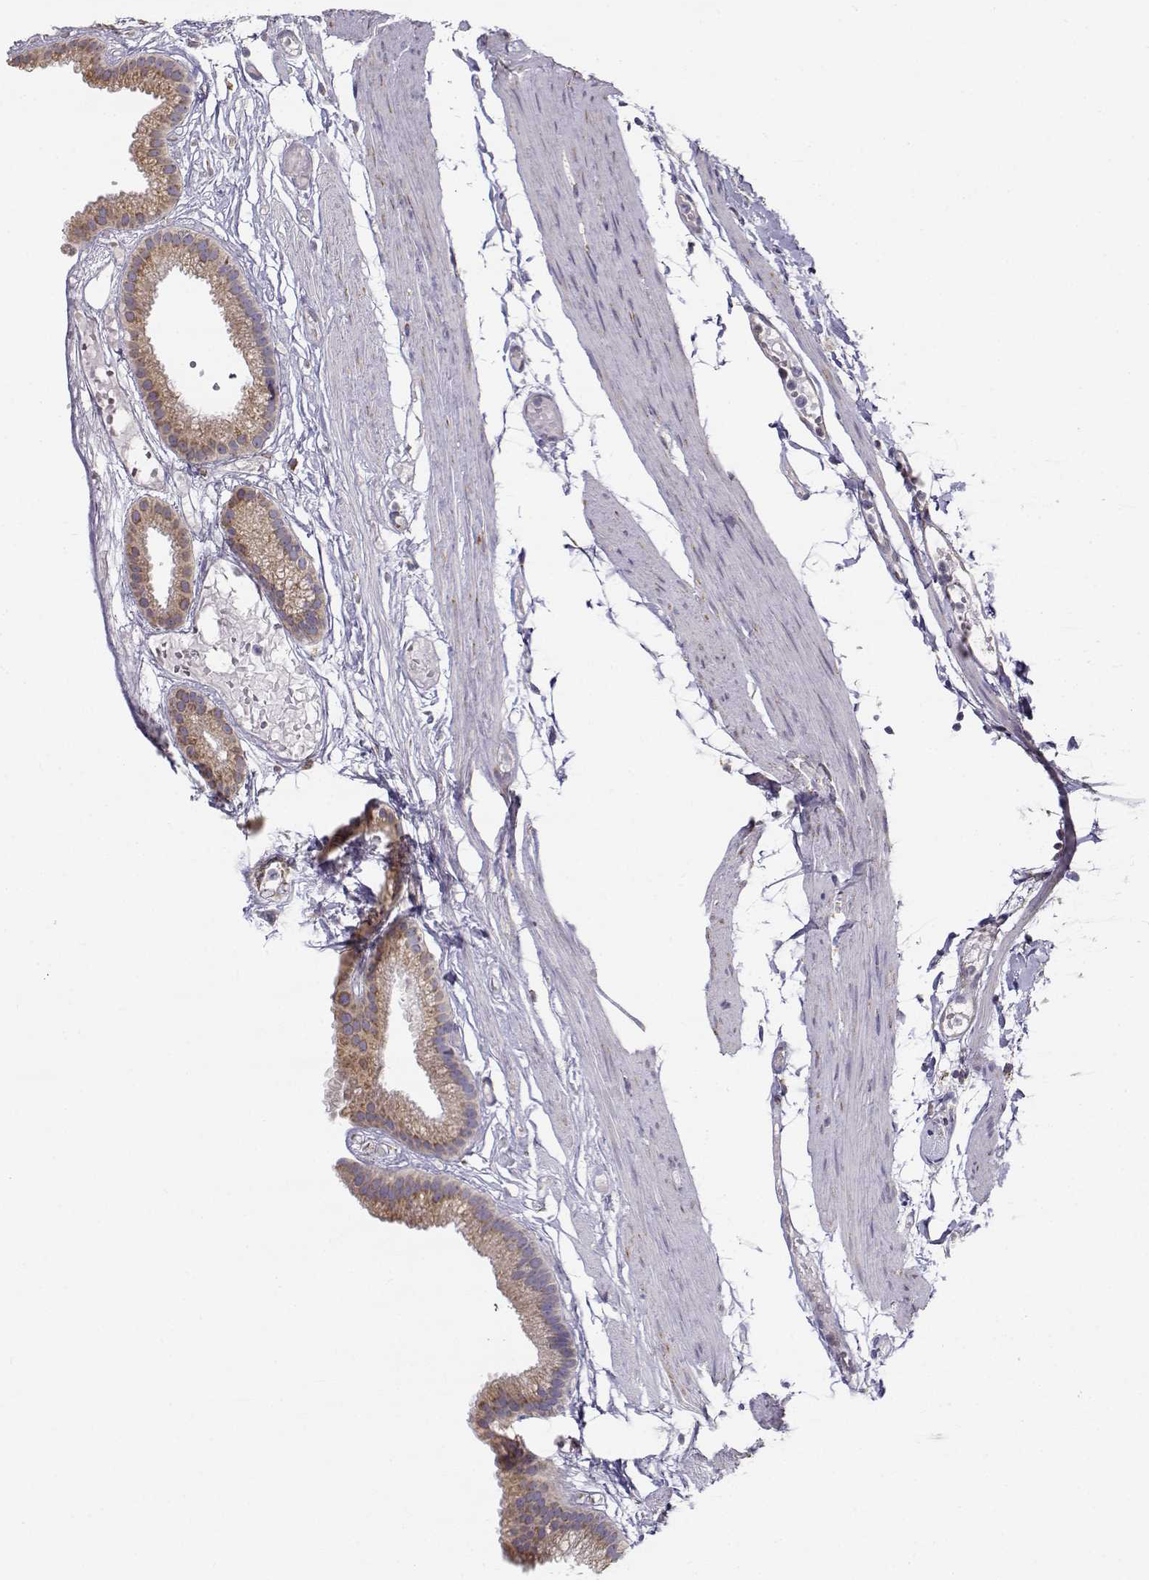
{"staining": {"intensity": "weak", "quantity": ">75%", "location": "cytoplasmic/membranous"}, "tissue": "gallbladder", "cell_type": "Glandular cells", "image_type": "normal", "snomed": [{"axis": "morphology", "description": "Normal tissue, NOS"}, {"axis": "topography", "description": "Gallbladder"}], "caption": "This photomicrograph shows immunohistochemistry staining of normal gallbladder, with low weak cytoplasmic/membranous staining in about >75% of glandular cells.", "gene": "BEND6", "patient": {"sex": "female", "age": 45}}